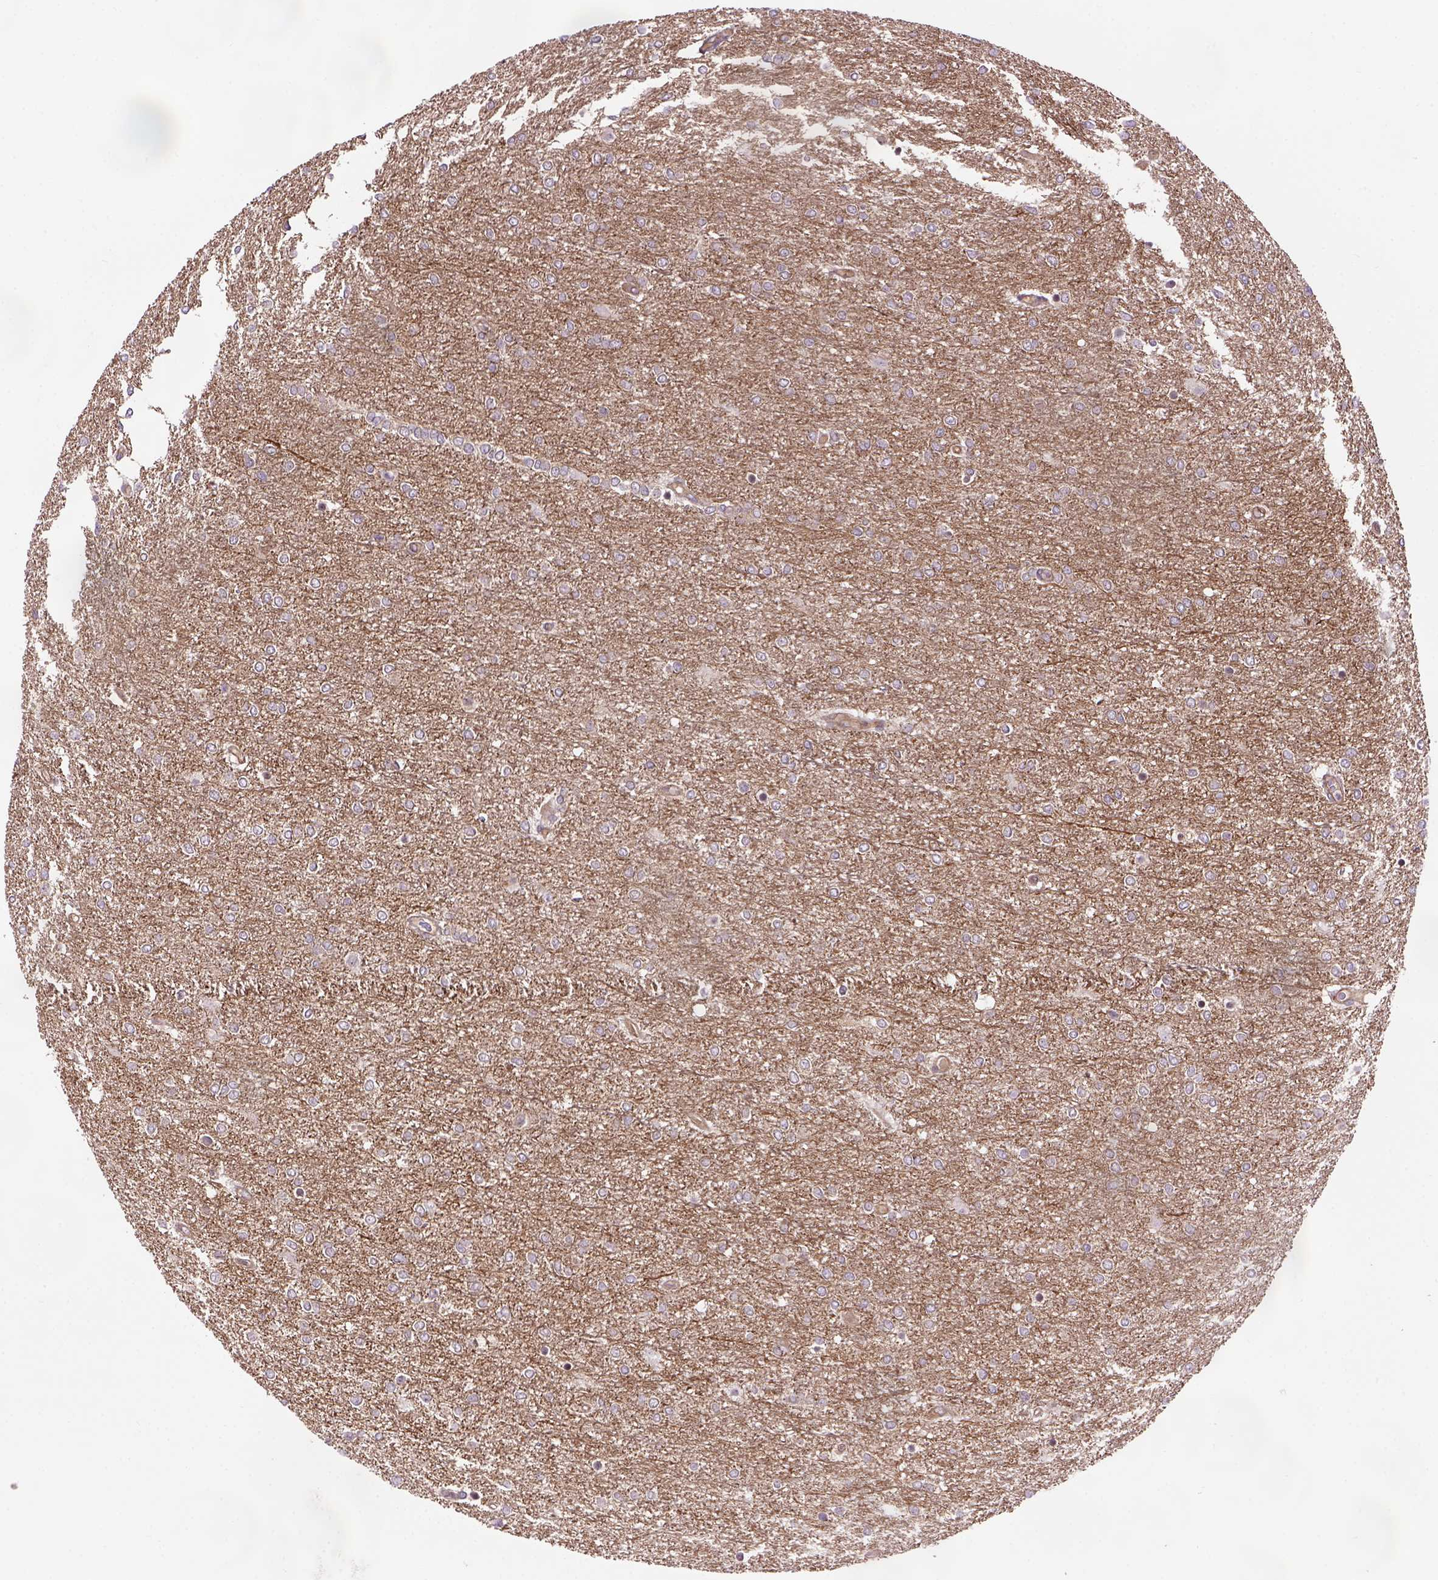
{"staining": {"intensity": "negative", "quantity": "none", "location": "none"}, "tissue": "glioma", "cell_type": "Tumor cells", "image_type": "cancer", "snomed": [{"axis": "morphology", "description": "Glioma, malignant, High grade"}, {"axis": "topography", "description": "Brain"}], "caption": "Tumor cells show no significant positivity in glioma.", "gene": "CASKIN2", "patient": {"sex": "female", "age": 61}}